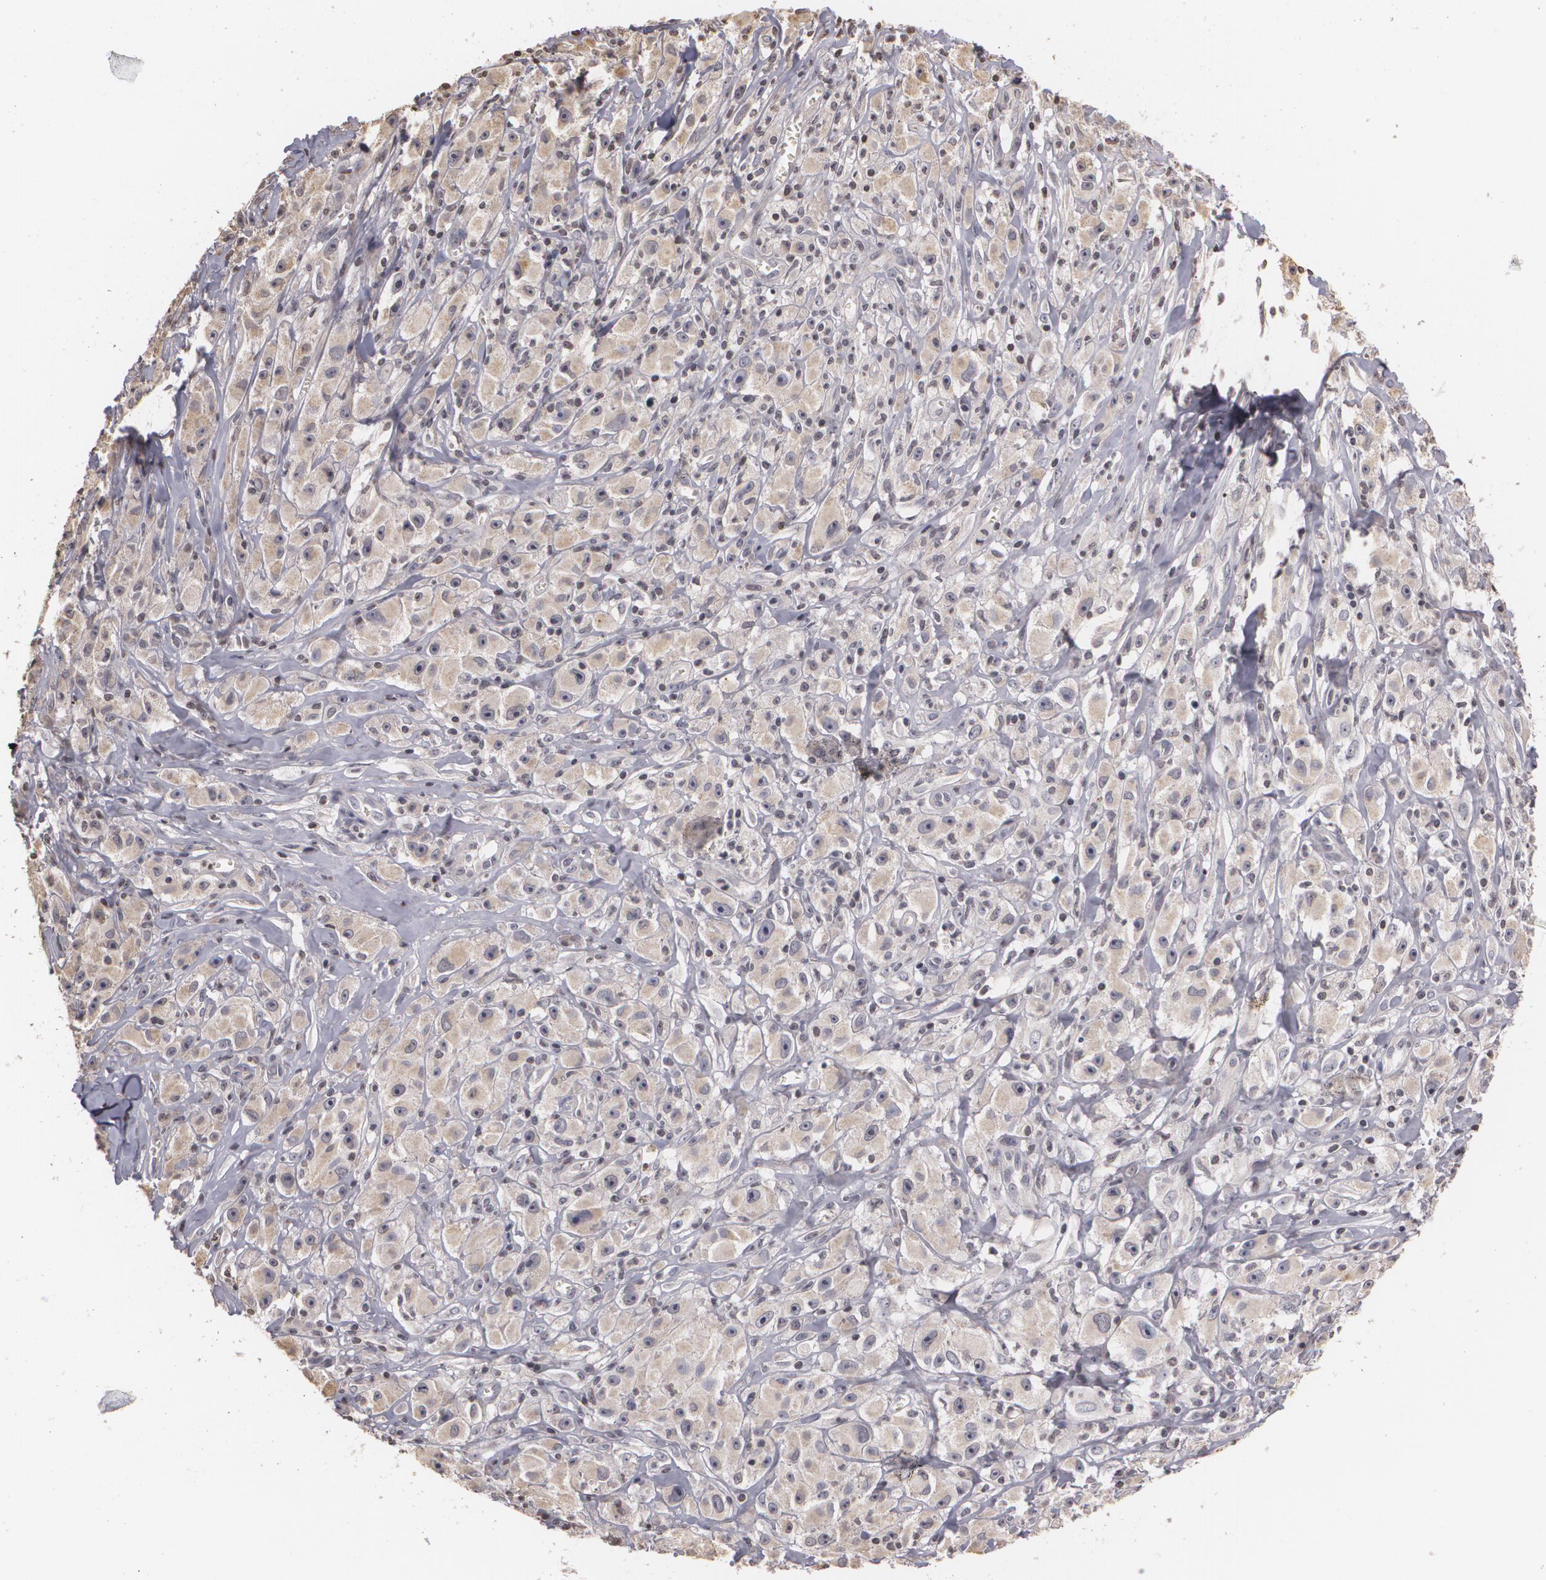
{"staining": {"intensity": "negative", "quantity": "none", "location": "none"}, "tissue": "melanoma", "cell_type": "Tumor cells", "image_type": "cancer", "snomed": [{"axis": "morphology", "description": "Malignant melanoma, NOS"}, {"axis": "topography", "description": "Skin"}], "caption": "A high-resolution micrograph shows IHC staining of melanoma, which exhibits no significant staining in tumor cells.", "gene": "THRB", "patient": {"sex": "male", "age": 56}}